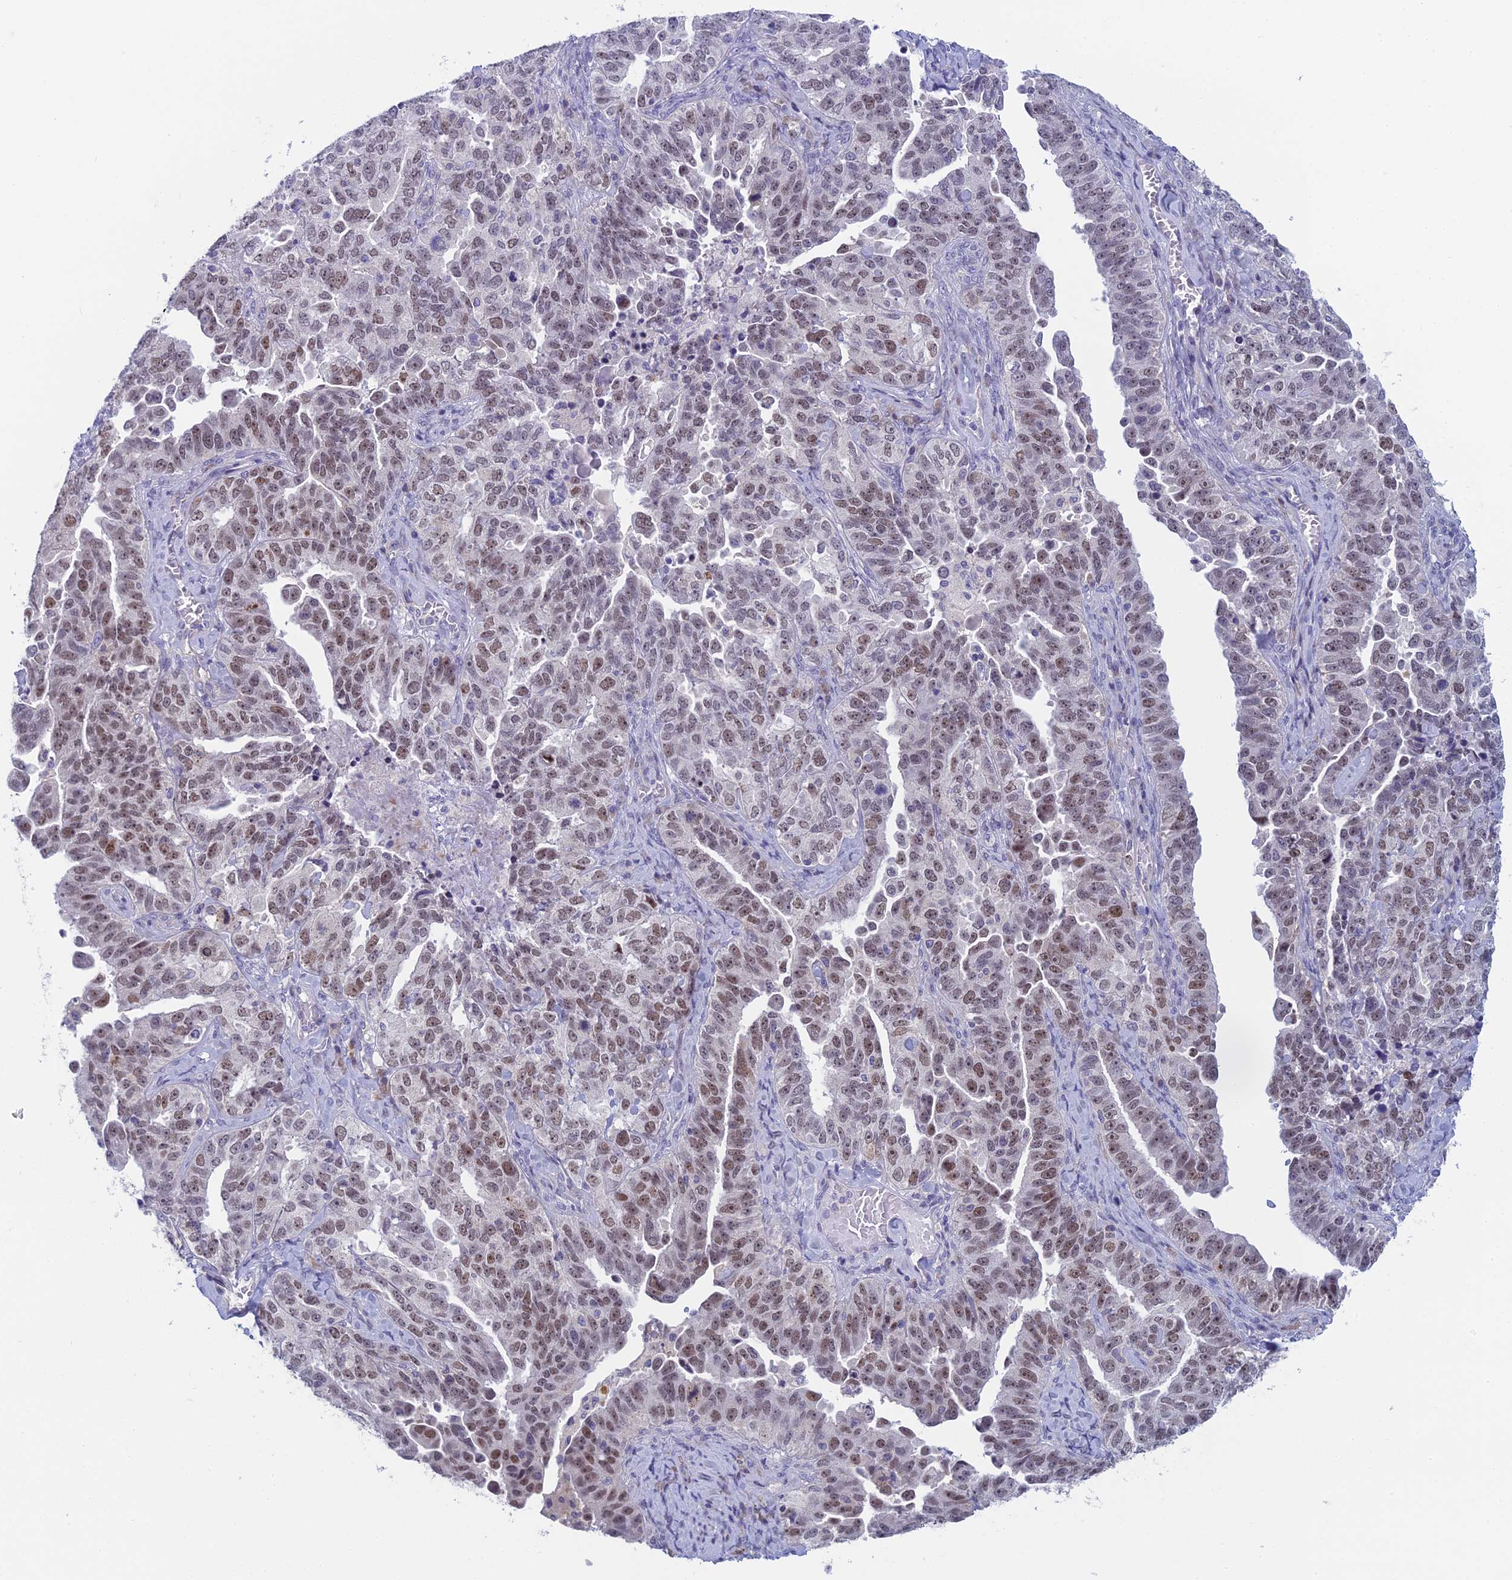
{"staining": {"intensity": "moderate", "quantity": ">75%", "location": "nuclear"}, "tissue": "ovarian cancer", "cell_type": "Tumor cells", "image_type": "cancer", "snomed": [{"axis": "morphology", "description": "Carcinoma, endometroid"}, {"axis": "topography", "description": "Ovary"}], "caption": "Protein staining of ovarian cancer tissue reveals moderate nuclear staining in approximately >75% of tumor cells.", "gene": "PPP1R26", "patient": {"sex": "female", "age": 62}}